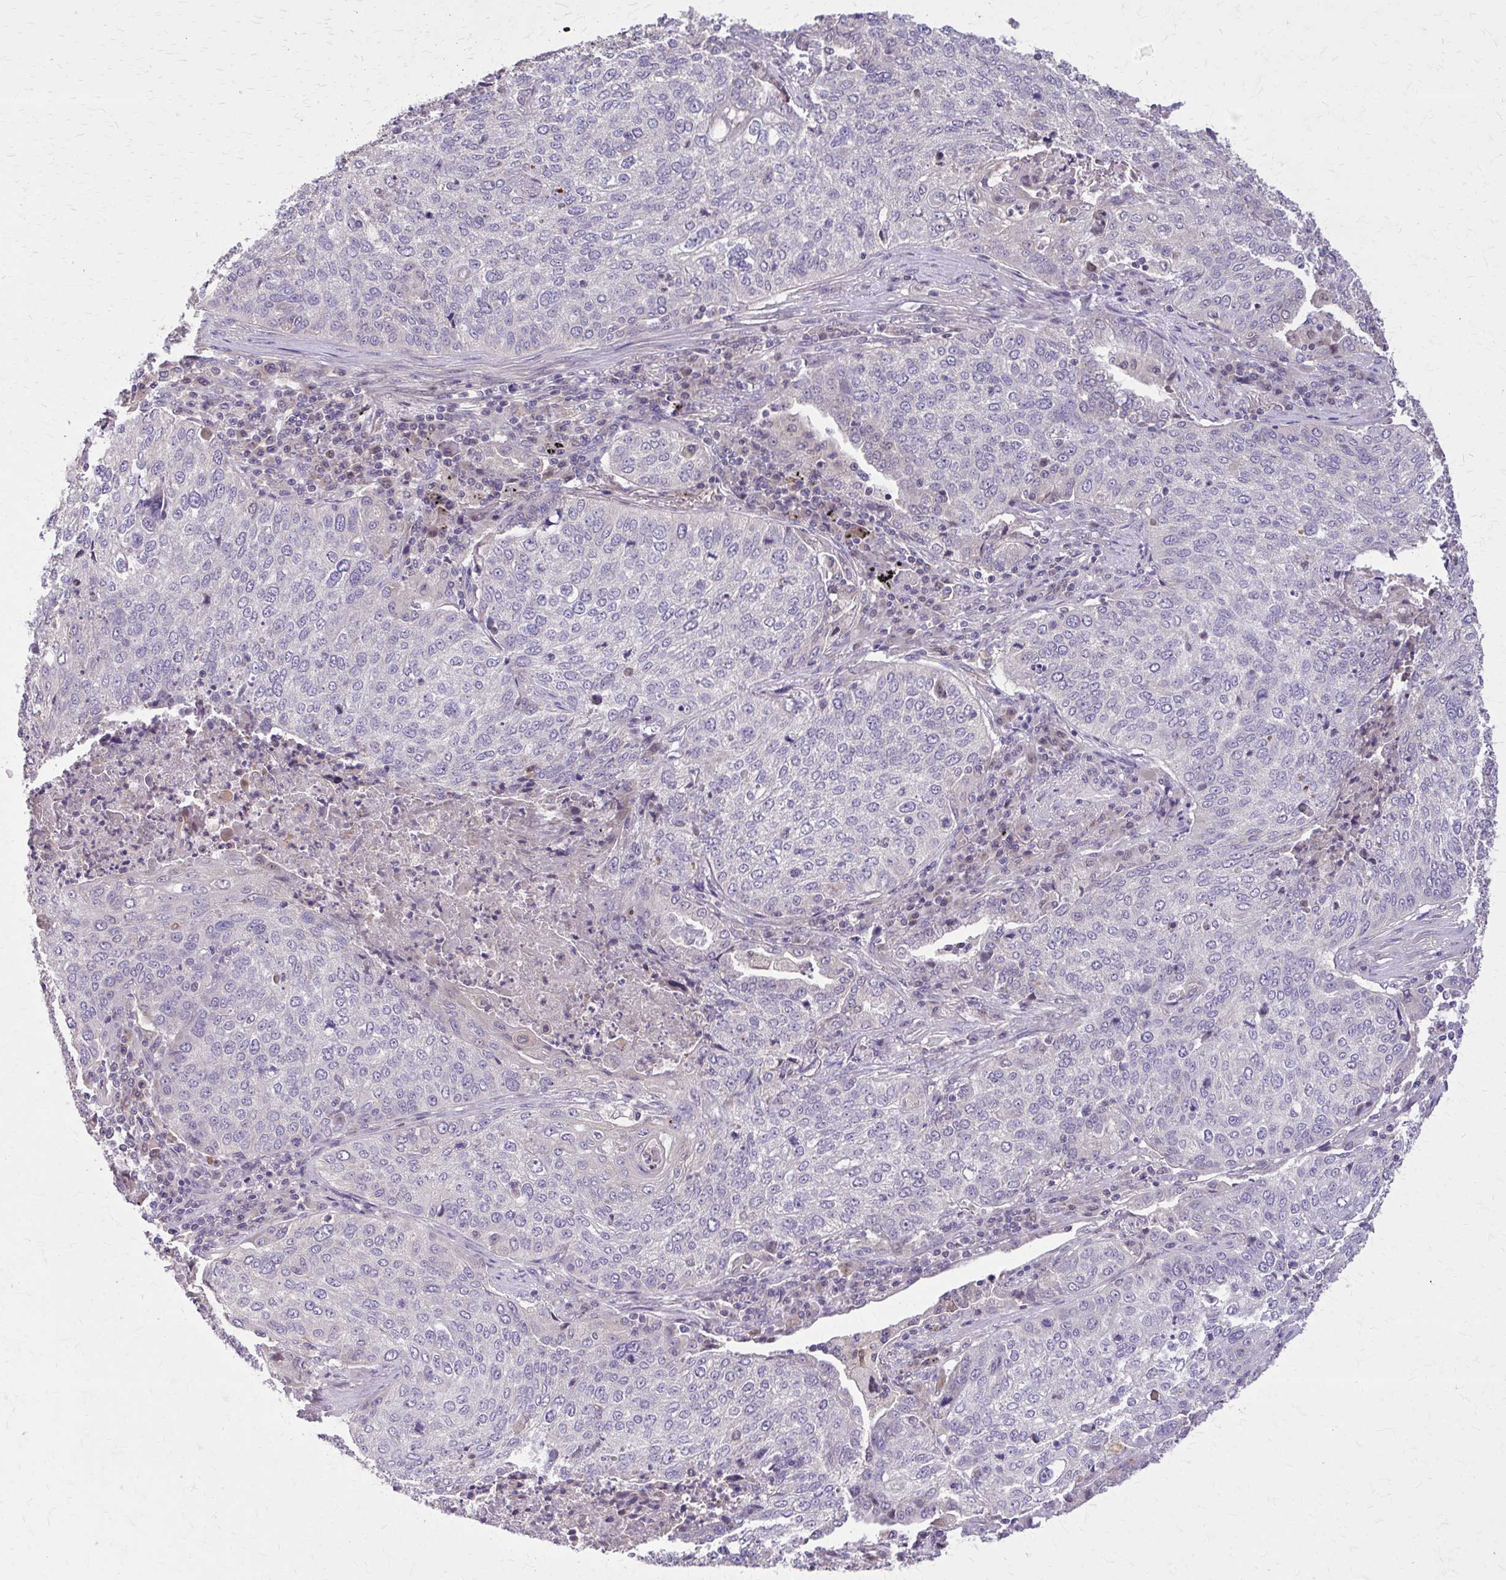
{"staining": {"intensity": "negative", "quantity": "none", "location": "none"}, "tissue": "lung cancer", "cell_type": "Tumor cells", "image_type": "cancer", "snomed": [{"axis": "morphology", "description": "Squamous cell carcinoma, NOS"}, {"axis": "topography", "description": "Lung"}], "caption": "Tumor cells are negative for brown protein staining in lung squamous cell carcinoma.", "gene": "NRBF2", "patient": {"sex": "male", "age": 63}}